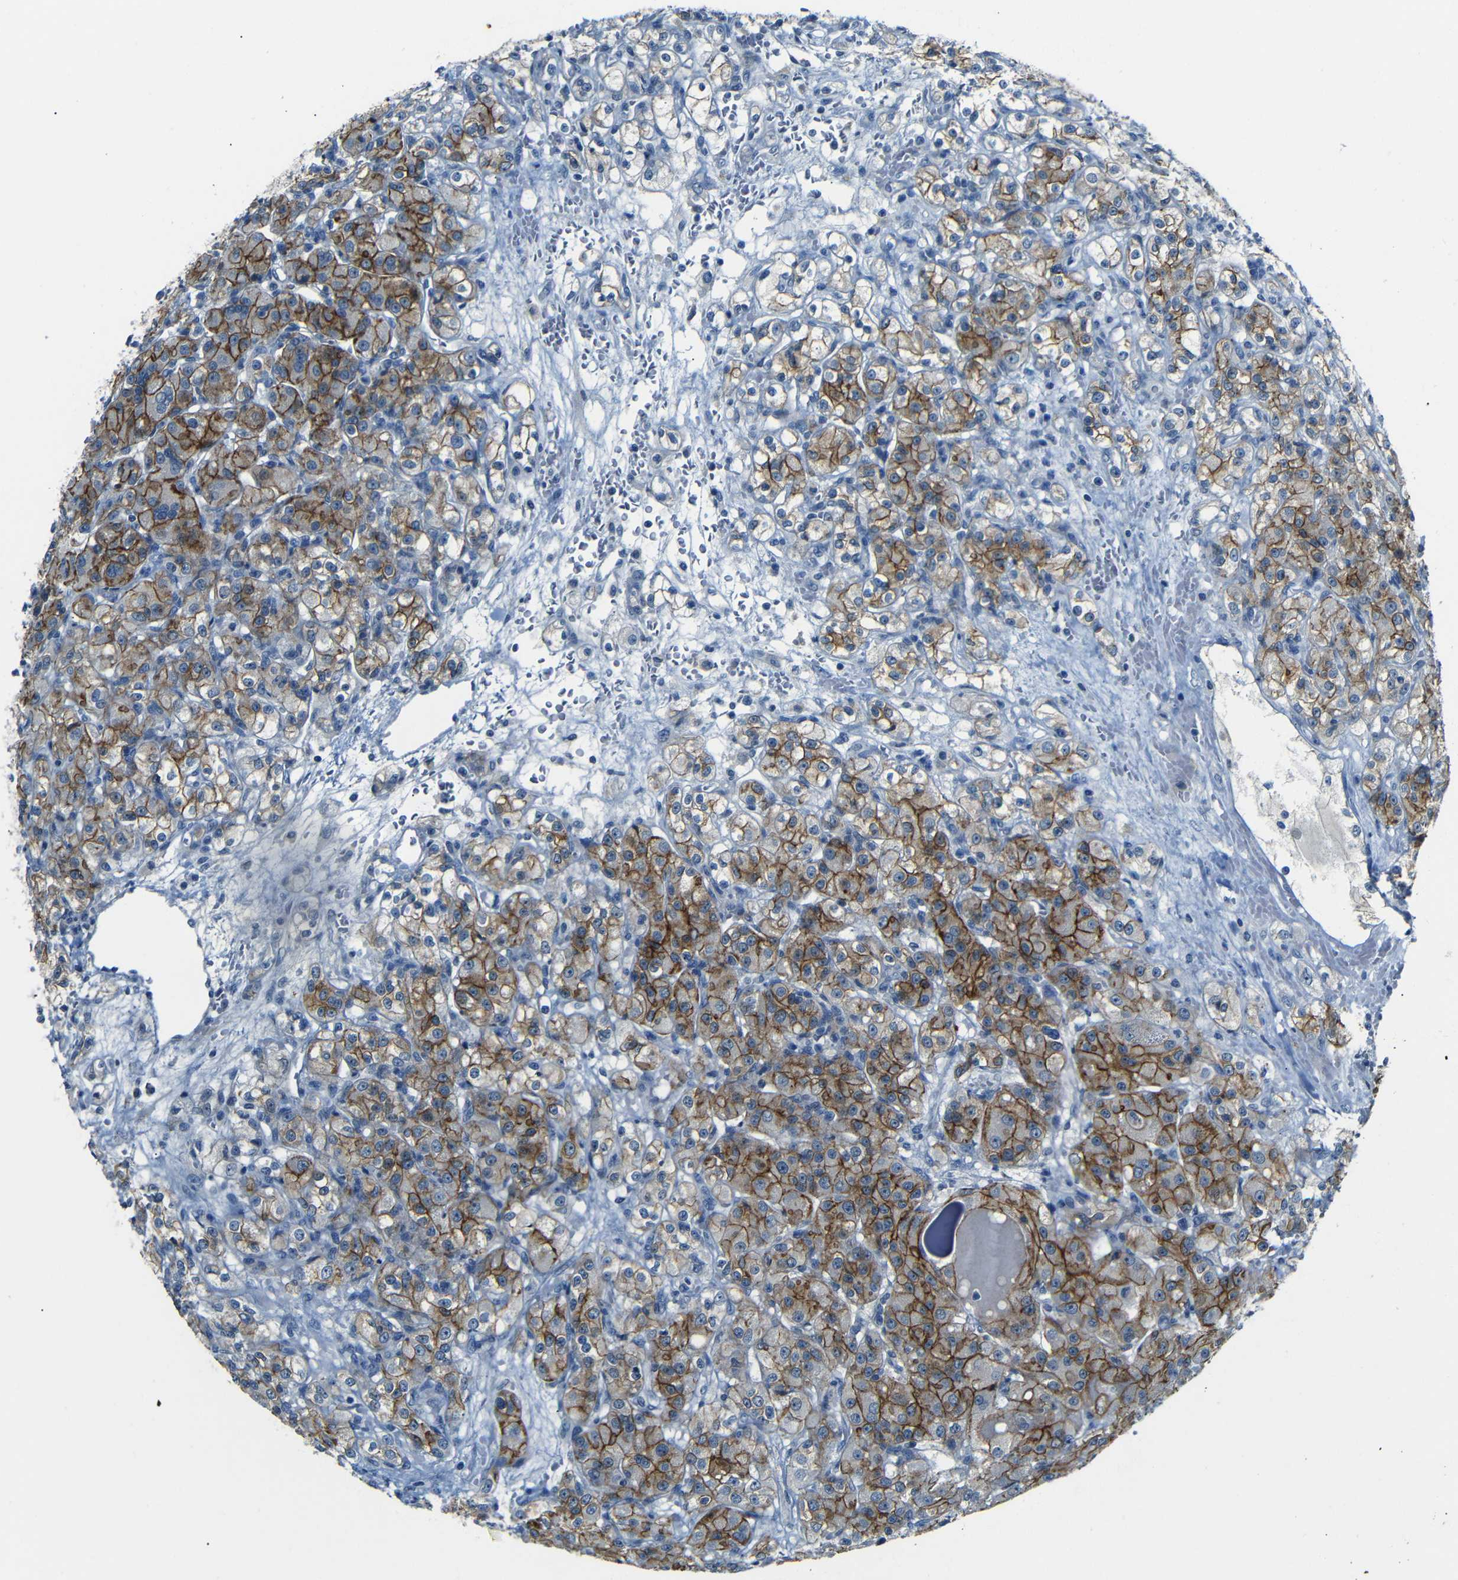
{"staining": {"intensity": "strong", "quantity": ">75%", "location": "cytoplasmic/membranous"}, "tissue": "renal cancer", "cell_type": "Tumor cells", "image_type": "cancer", "snomed": [{"axis": "morphology", "description": "Normal tissue, NOS"}, {"axis": "morphology", "description": "Adenocarcinoma, NOS"}, {"axis": "topography", "description": "Kidney"}], "caption": "Strong cytoplasmic/membranous protein staining is seen in approximately >75% of tumor cells in renal adenocarcinoma.", "gene": "ANK3", "patient": {"sex": "male", "age": 61}}